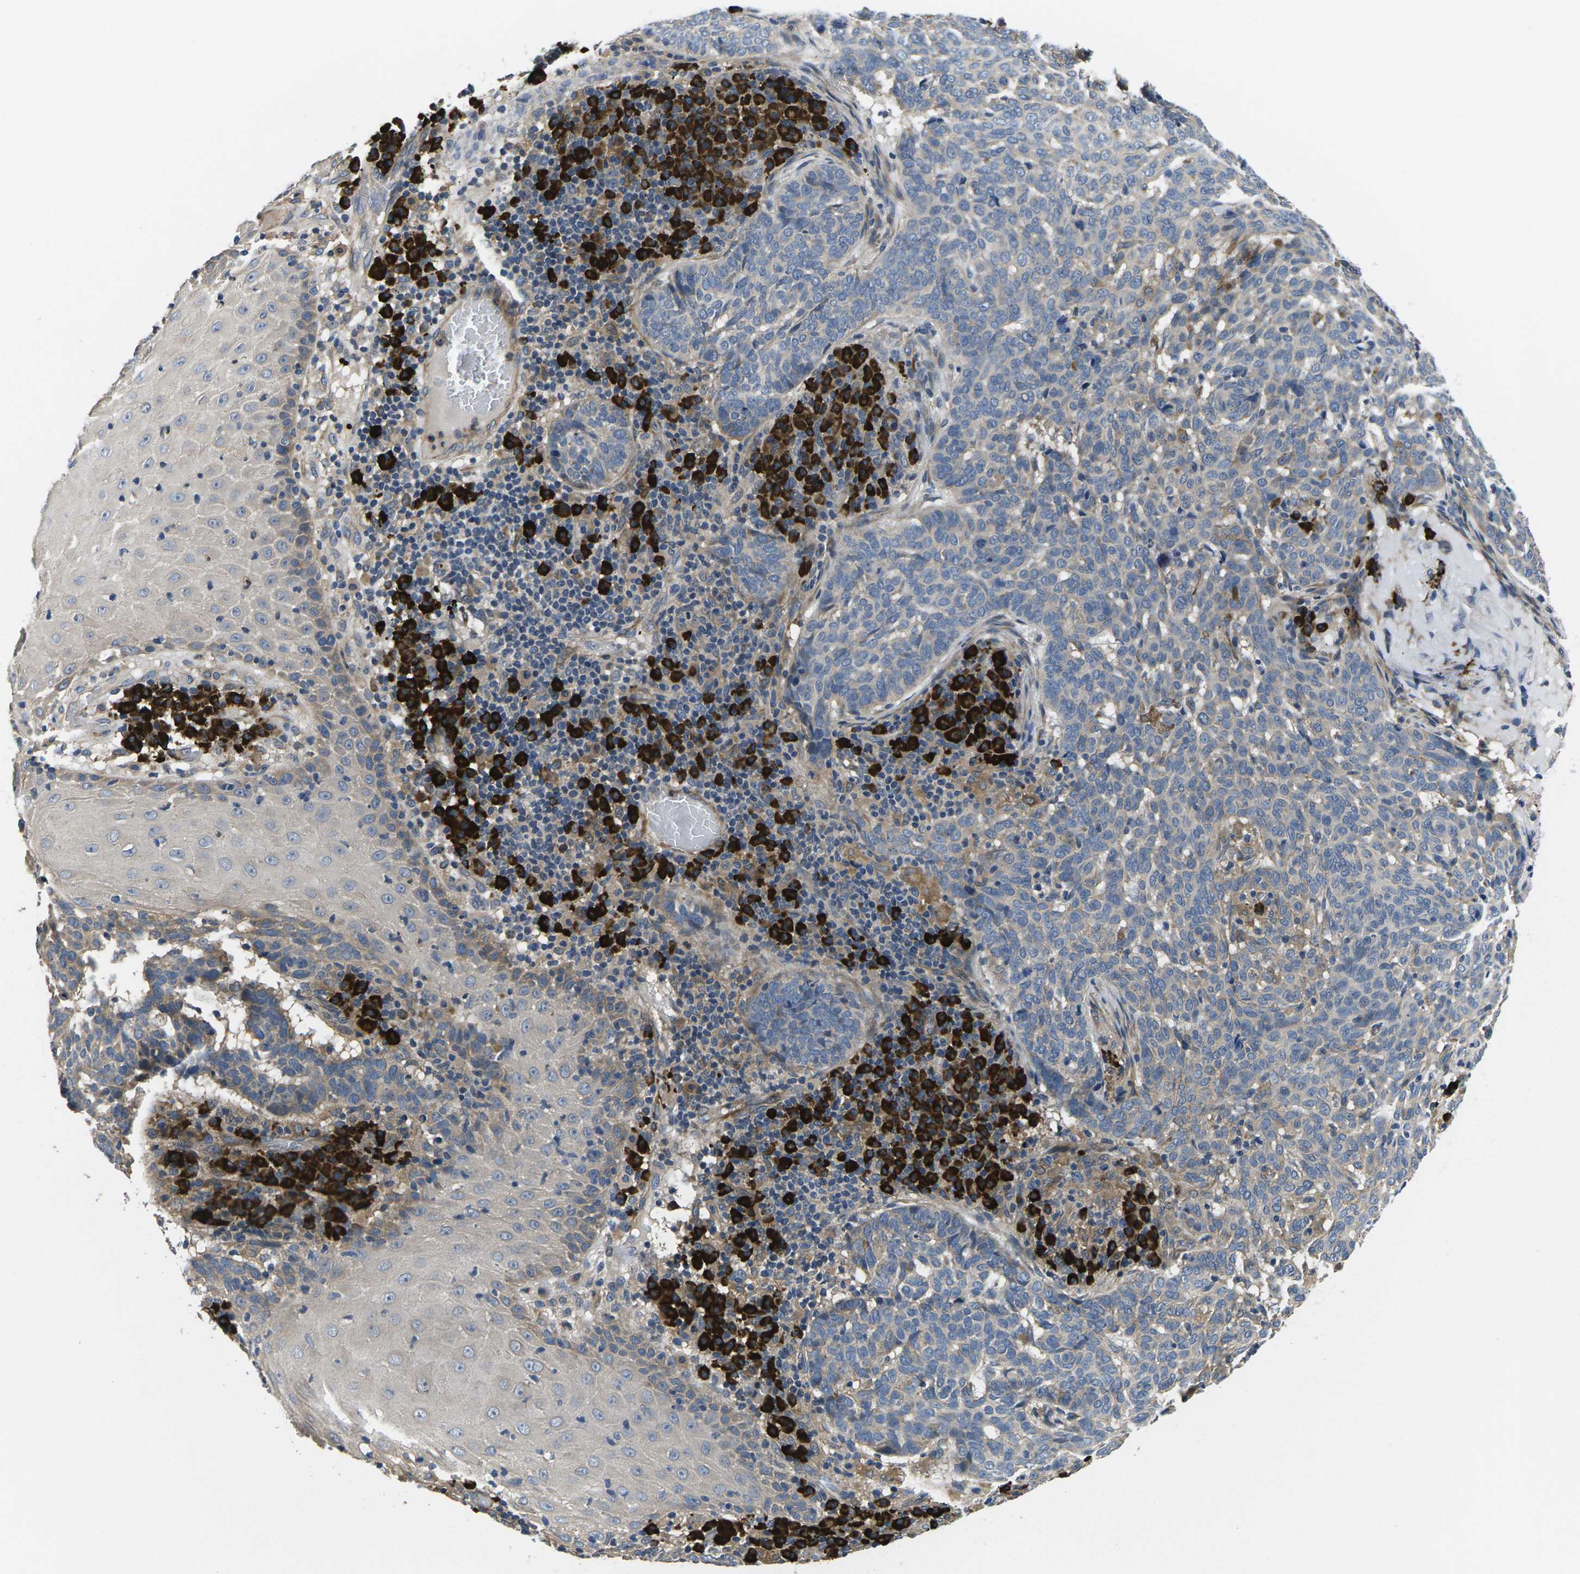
{"staining": {"intensity": "weak", "quantity": "25%-75%", "location": "cytoplasmic/membranous"}, "tissue": "skin cancer", "cell_type": "Tumor cells", "image_type": "cancer", "snomed": [{"axis": "morphology", "description": "Basal cell carcinoma"}, {"axis": "topography", "description": "Skin"}], "caption": "Skin cancer (basal cell carcinoma) stained for a protein (brown) demonstrates weak cytoplasmic/membranous positive positivity in about 25%-75% of tumor cells.", "gene": "PLCE1", "patient": {"sex": "male", "age": 85}}